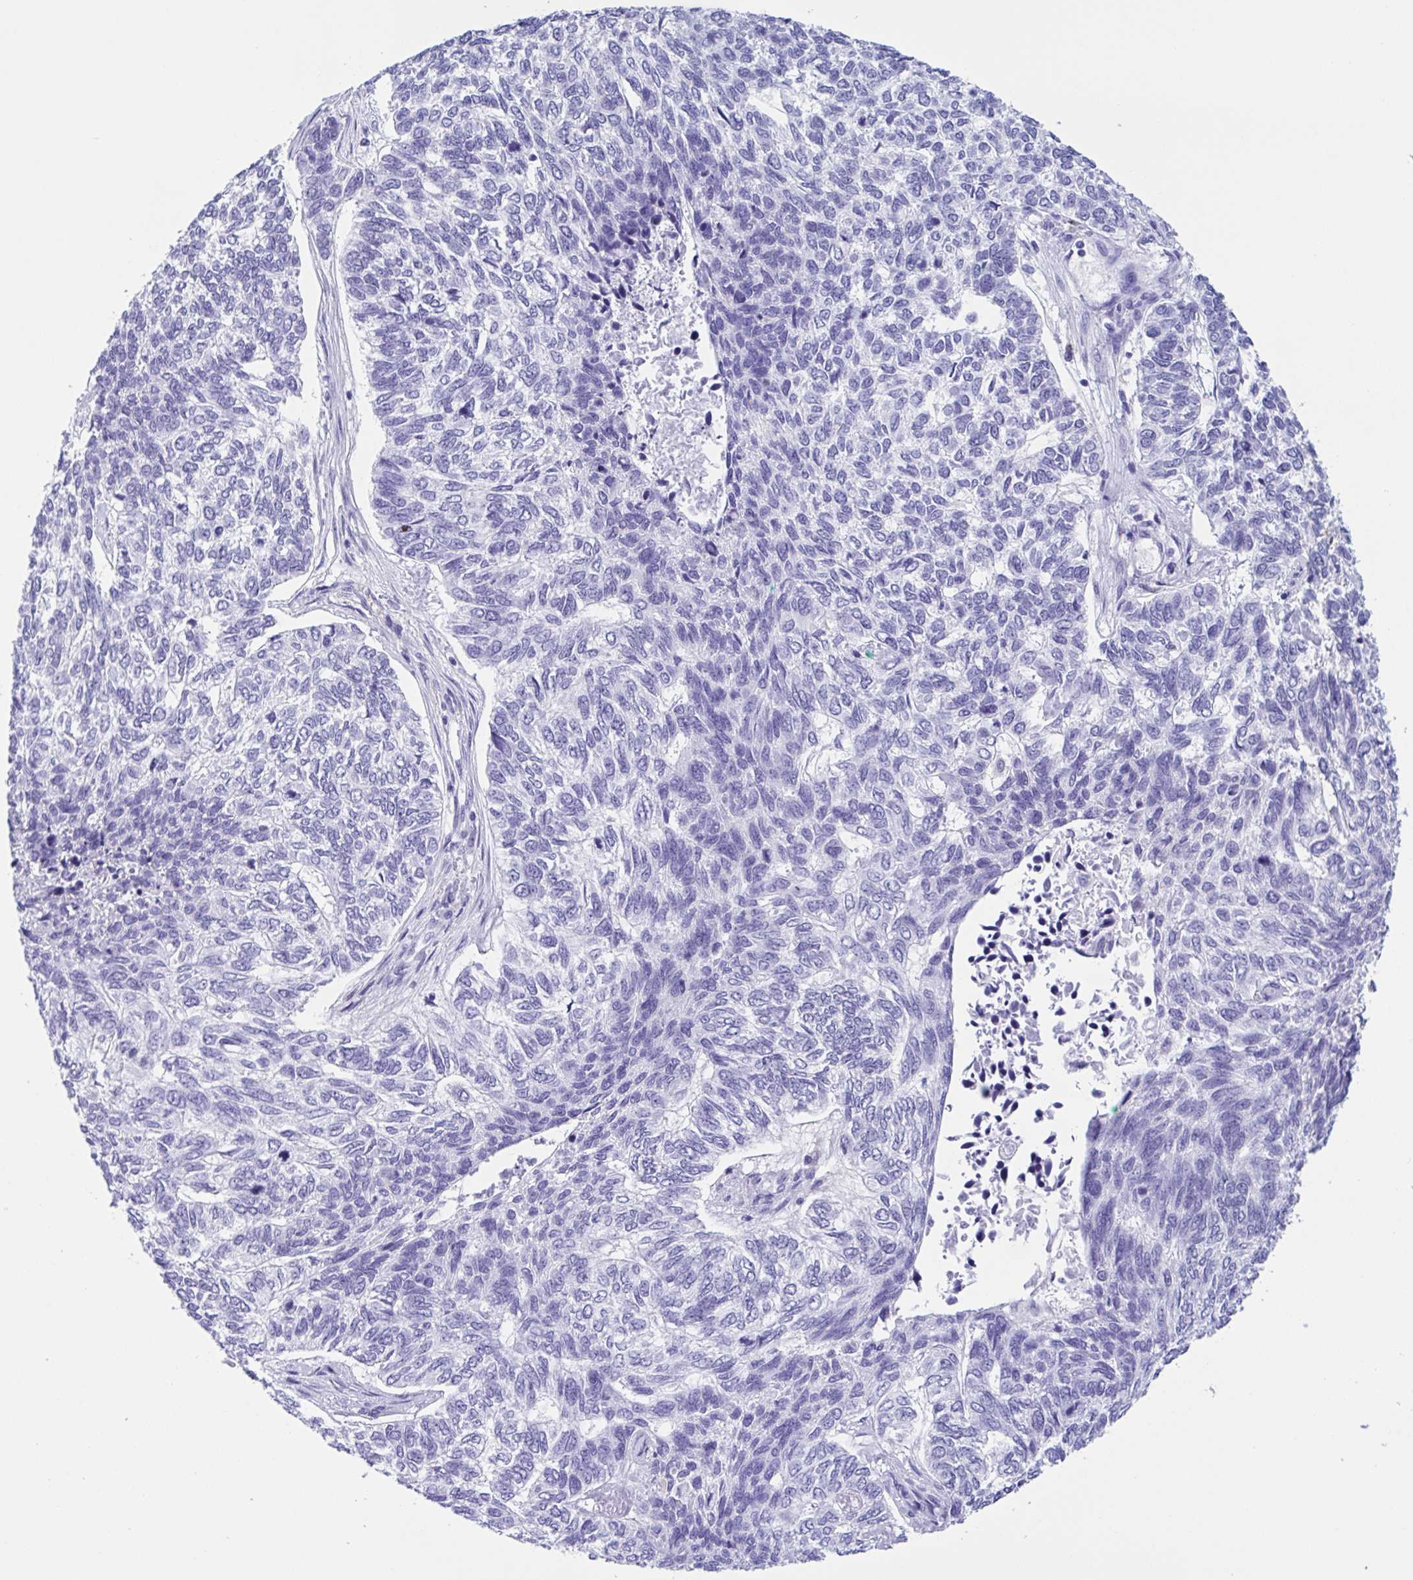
{"staining": {"intensity": "negative", "quantity": "none", "location": "none"}, "tissue": "skin cancer", "cell_type": "Tumor cells", "image_type": "cancer", "snomed": [{"axis": "morphology", "description": "Basal cell carcinoma"}, {"axis": "topography", "description": "Skin"}], "caption": "IHC histopathology image of human skin cancer (basal cell carcinoma) stained for a protein (brown), which exhibits no positivity in tumor cells.", "gene": "ZNF850", "patient": {"sex": "female", "age": 65}}